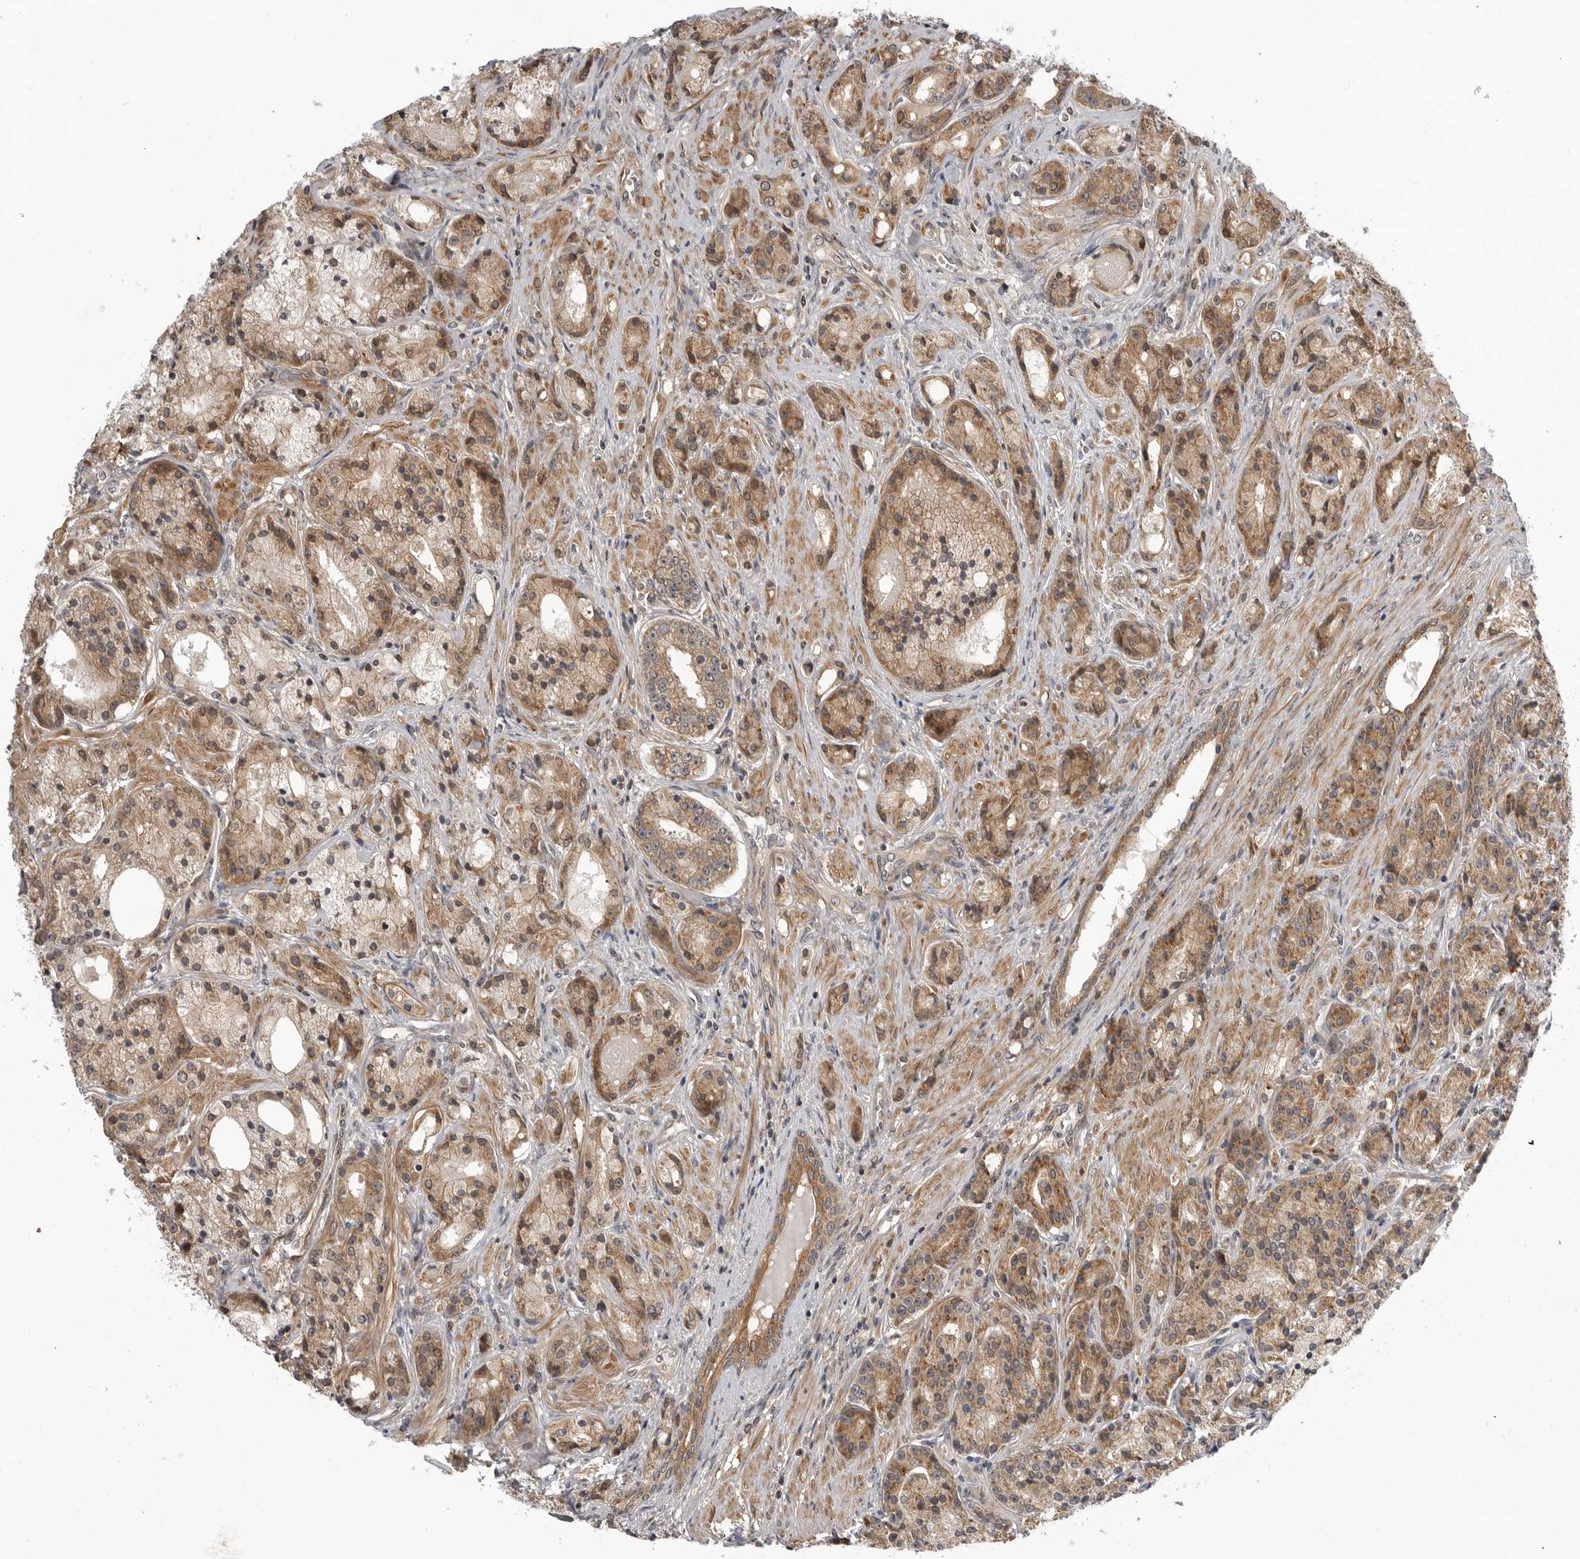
{"staining": {"intensity": "moderate", "quantity": ">75%", "location": "cytoplasmic/membranous"}, "tissue": "prostate cancer", "cell_type": "Tumor cells", "image_type": "cancer", "snomed": [{"axis": "morphology", "description": "Adenocarcinoma, High grade"}, {"axis": "topography", "description": "Prostate"}], "caption": "Protein expression analysis of prostate cancer (high-grade adenocarcinoma) reveals moderate cytoplasmic/membranous staining in about >75% of tumor cells.", "gene": "LRRC45", "patient": {"sex": "male", "age": 60}}